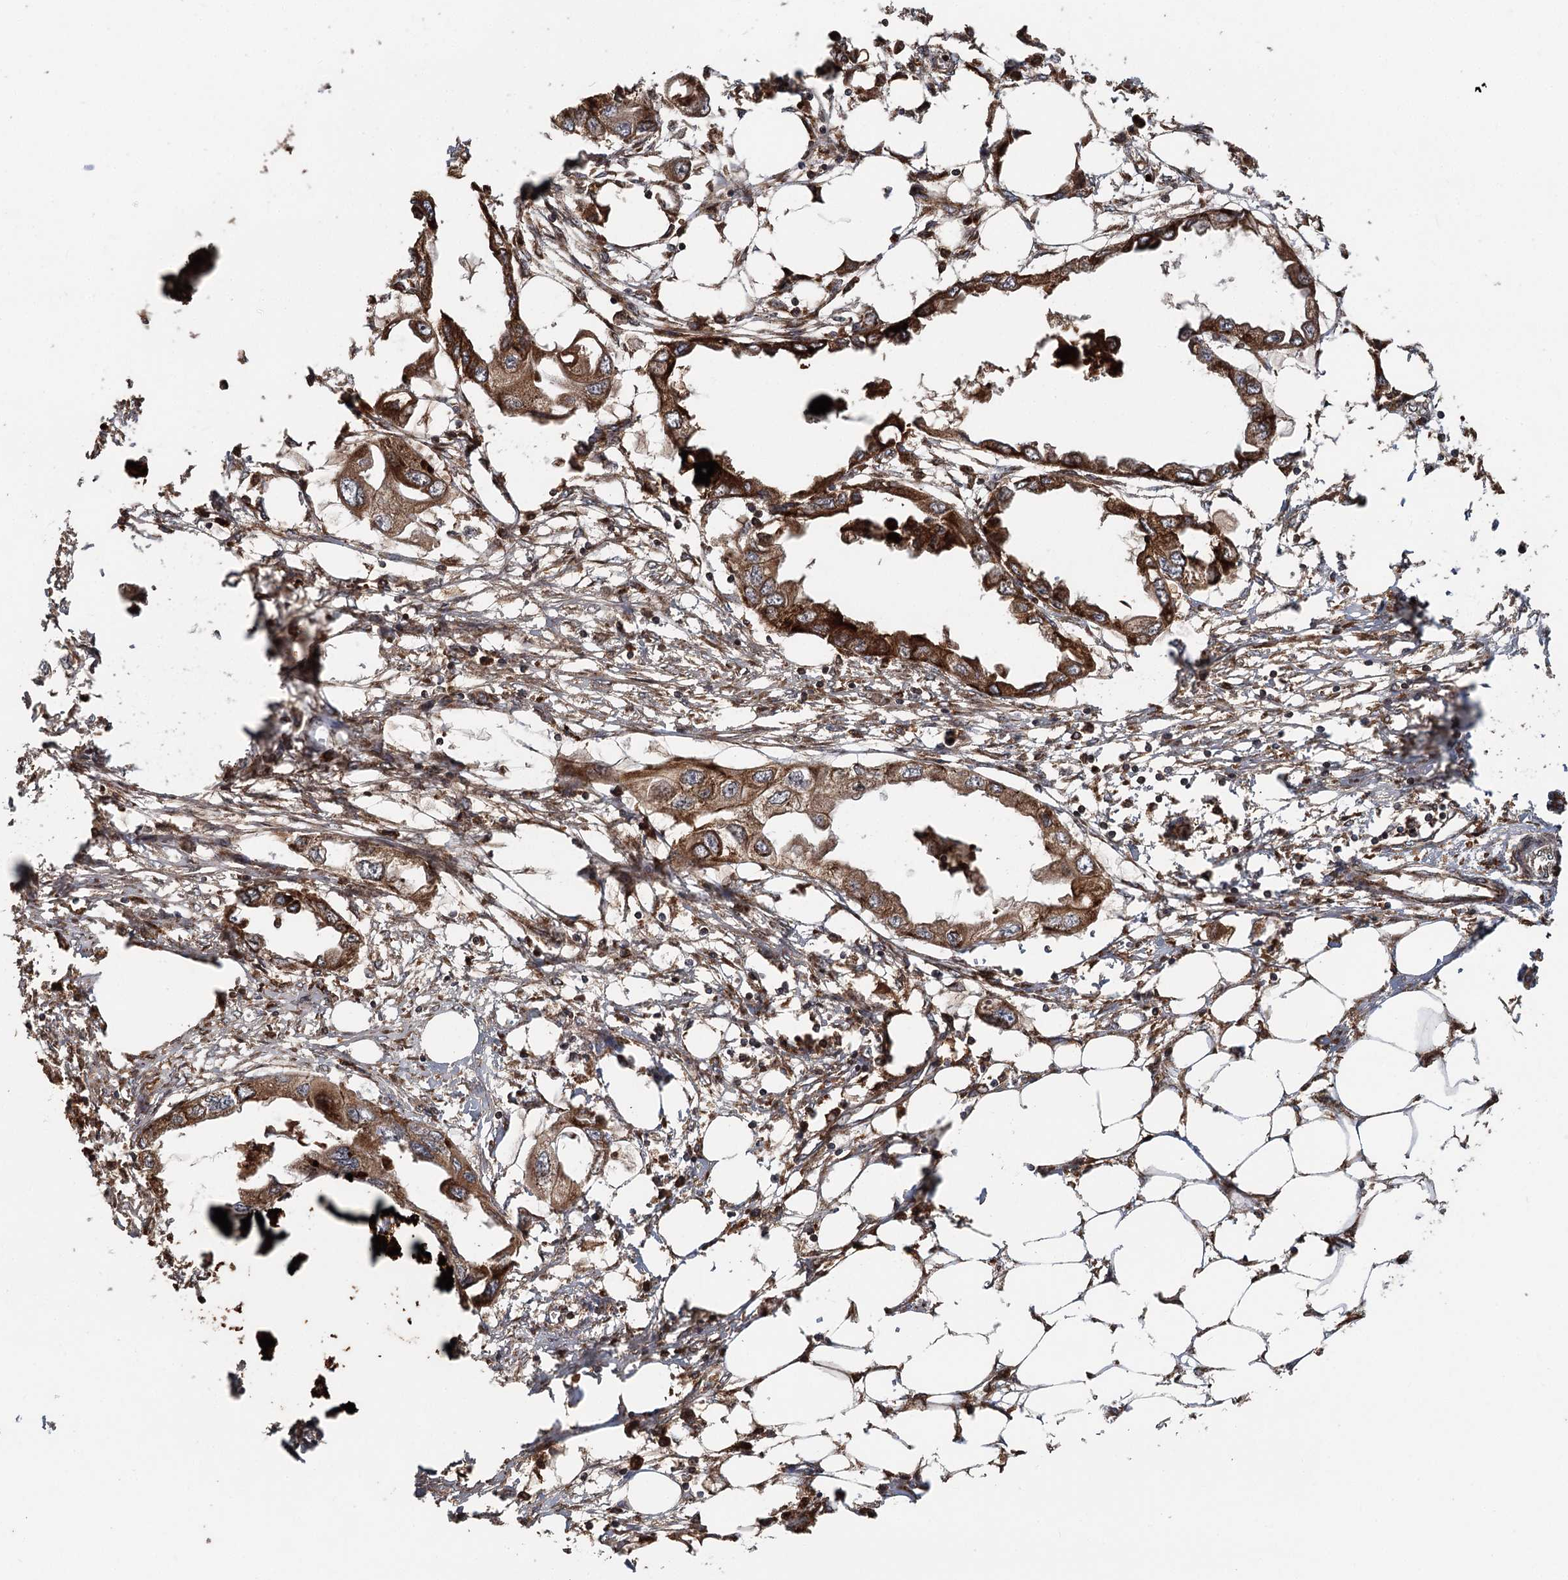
{"staining": {"intensity": "strong", "quantity": ">75%", "location": "cytoplasmic/membranous"}, "tissue": "endometrial cancer", "cell_type": "Tumor cells", "image_type": "cancer", "snomed": [{"axis": "morphology", "description": "Adenocarcinoma, NOS"}, {"axis": "morphology", "description": "Adenocarcinoma, metastatic, NOS"}, {"axis": "topography", "description": "Adipose tissue"}, {"axis": "topography", "description": "Endometrium"}], "caption": "There is high levels of strong cytoplasmic/membranous expression in tumor cells of endometrial cancer, as demonstrated by immunohistochemical staining (brown color).", "gene": "RNF111", "patient": {"sex": "female", "age": 67}}